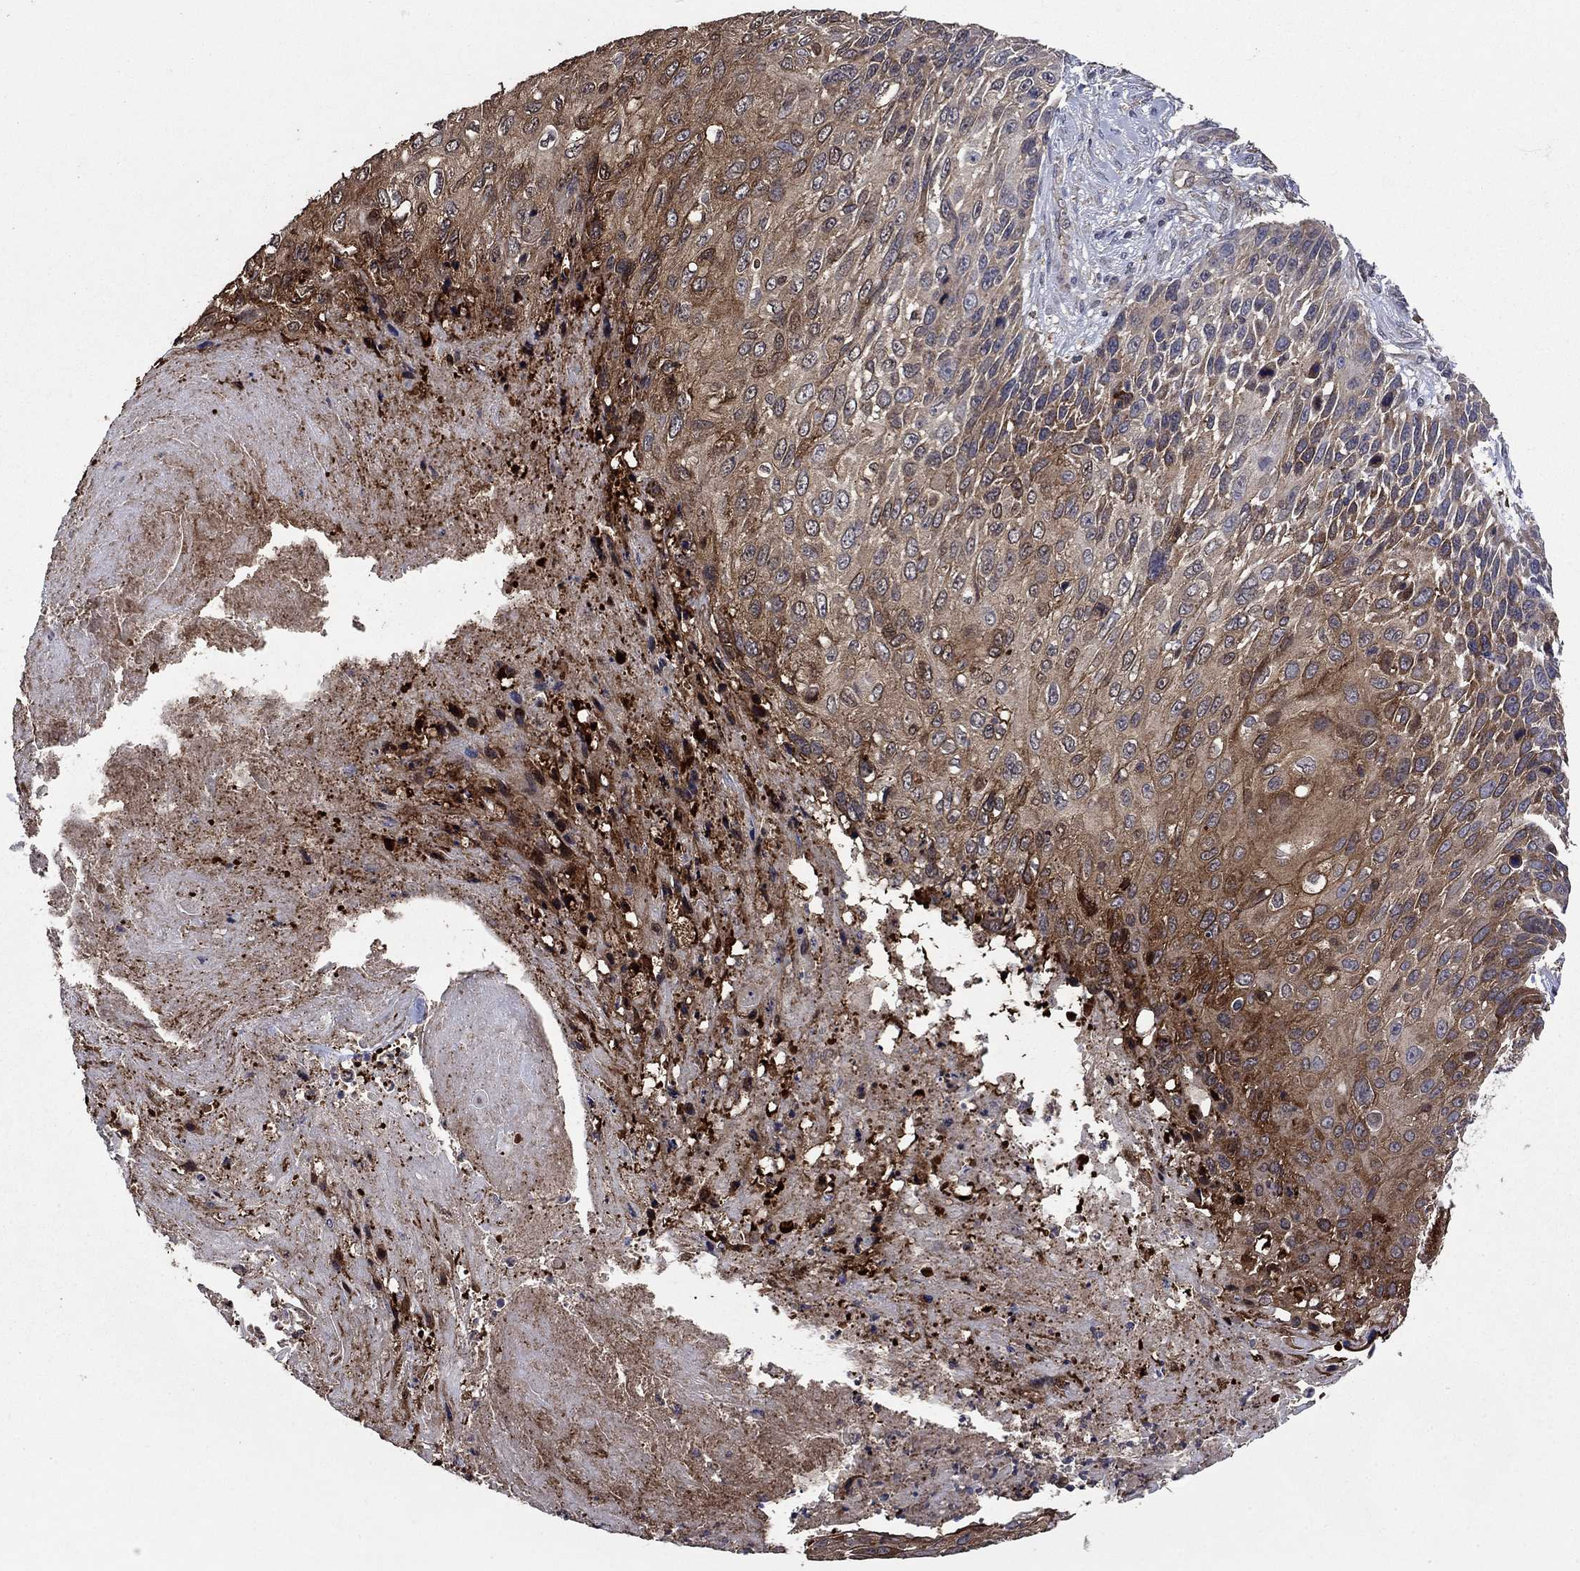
{"staining": {"intensity": "moderate", "quantity": "25%-75%", "location": "cytoplasmic/membranous"}, "tissue": "skin cancer", "cell_type": "Tumor cells", "image_type": "cancer", "snomed": [{"axis": "morphology", "description": "Squamous cell carcinoma, NOS"}, {"axis": "topography", "description": "Skin"}], "caption": "Squamous cell carcinoma (skin) stained with DAB (3,3'-diaminobenzidine) immunohistochemistry demonstrates medium levels of moderate cytoplasmic/membranous positivity in approximately 25%-75% of tumor cells. Nuclei are stained in blue.", "gene": "DVL1", "patient": {"sex": "male", "age": 92}}